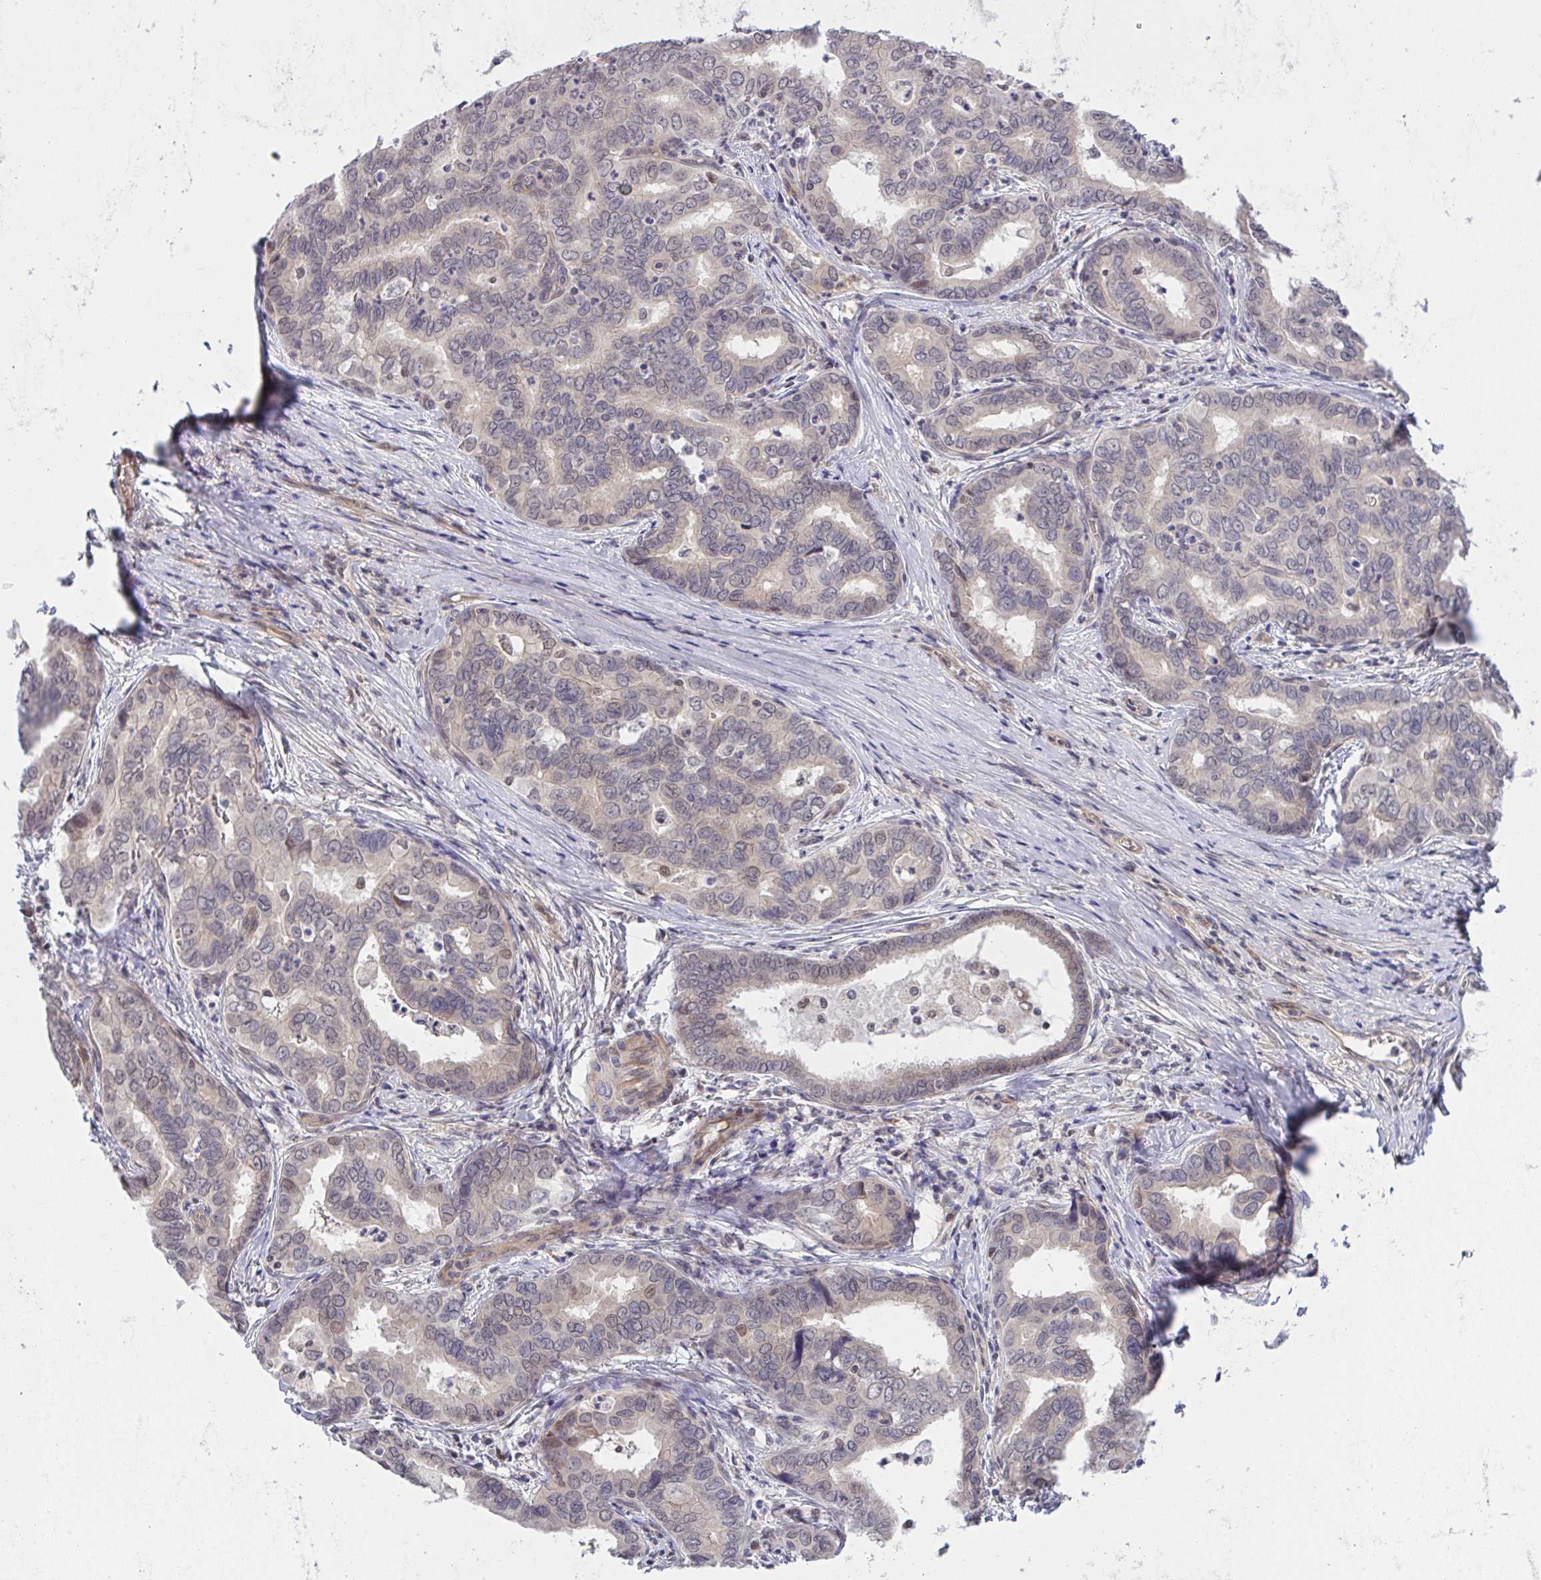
{"staining": {"intensity": "weak", "quantity": "<25%", "location": "cytoplasmic/membranous"}, "tissue": "liver cancer", "cell_type": "Tumor cells", "image_type": "cancer", "snomed": [{"axis": "morphology", "description": "Cholangiocarcinoma"}, {"axis": "topography", "description": "Liver"}], "caption": "Protein analysis of liver cancer displays no significant positivity in tumor cells. (DAB immunohistochemistry with hematoxylin counter stain).", "gene": "C9orf64", "patient": {"sex": "female", "age": 64}}